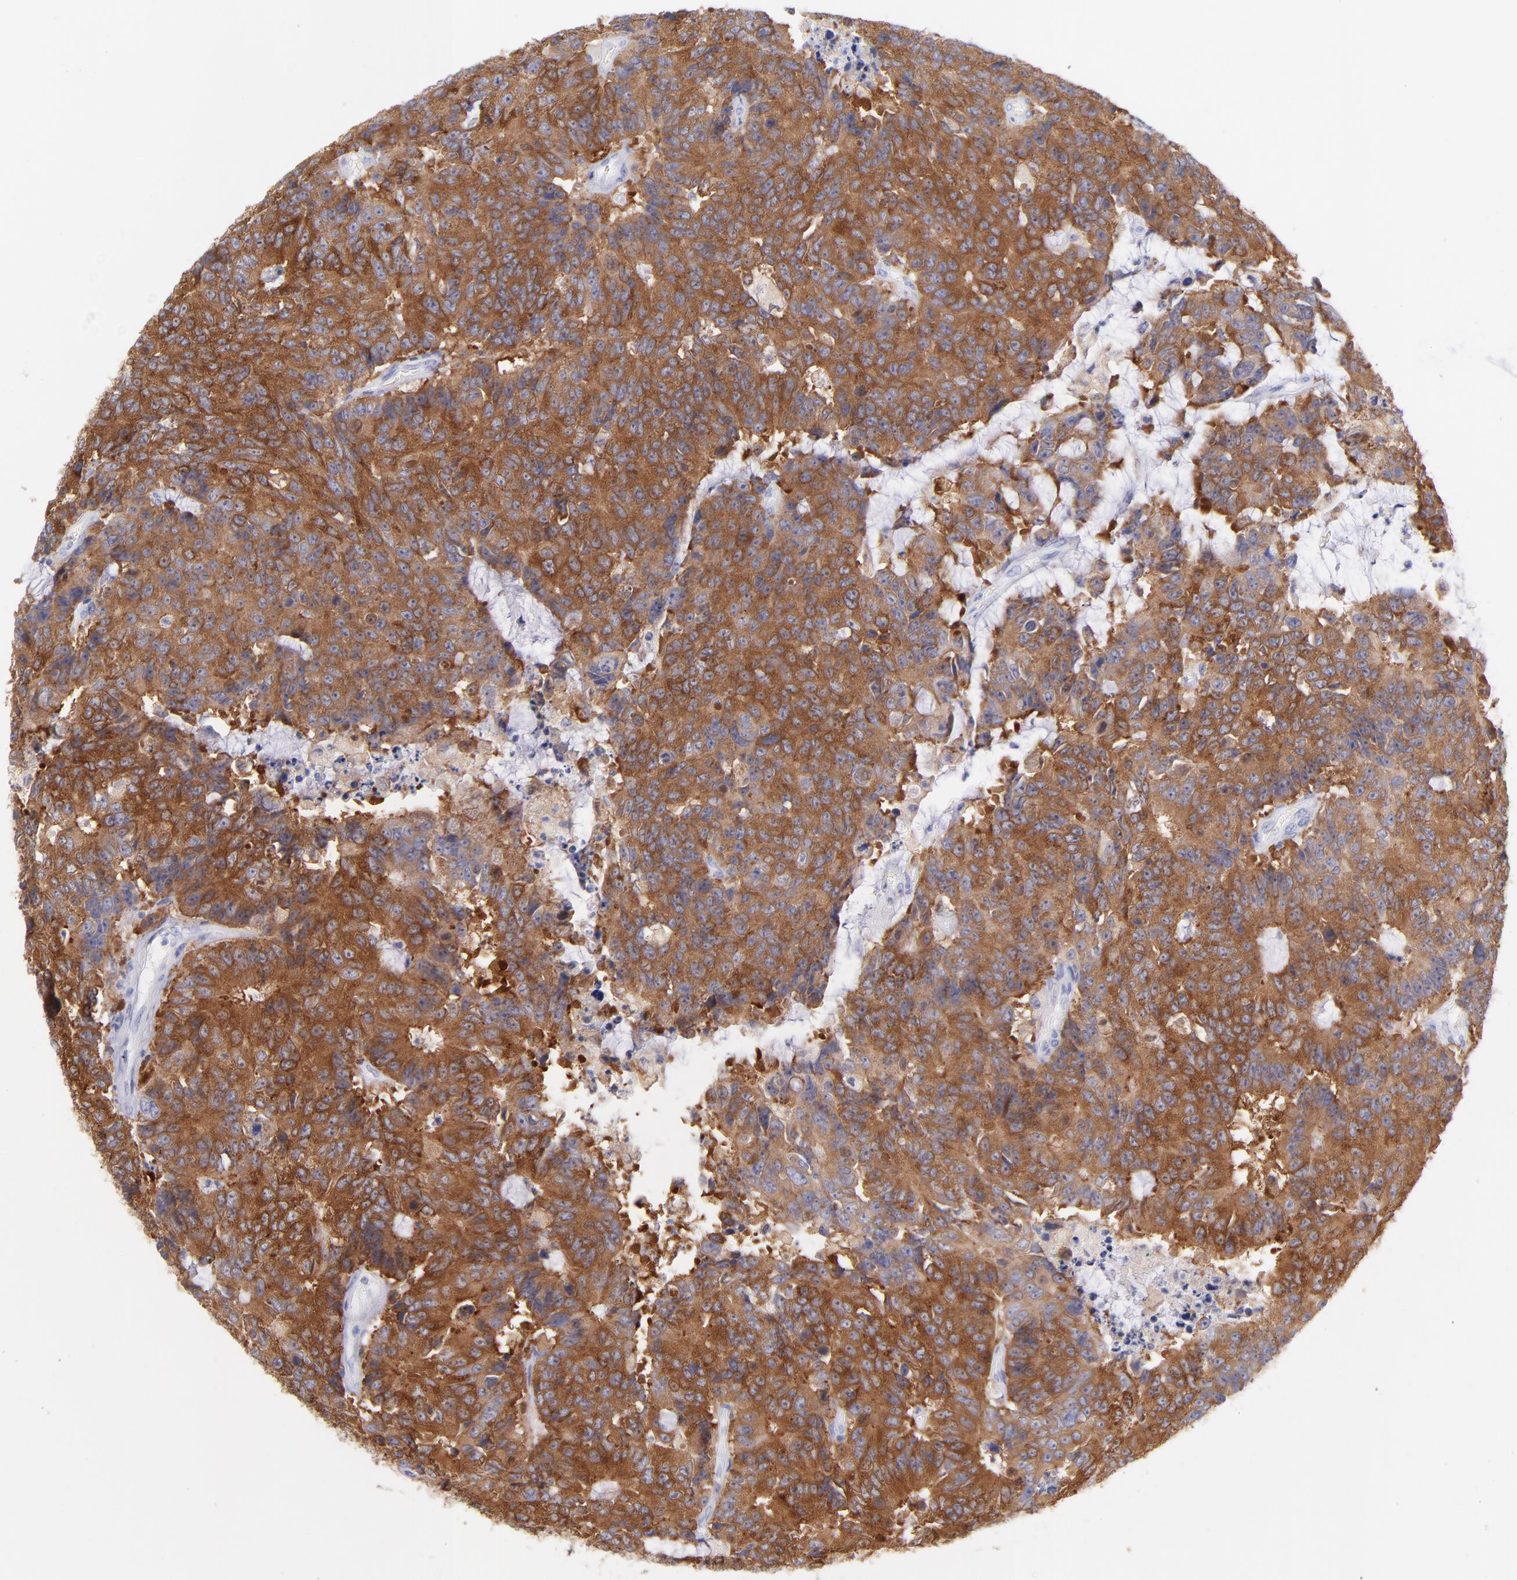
{"staining": {"intensity": "moderate", "quantity": ">75%", "location": "cytoplasmic/membranous"}, "tissue": "colorectal cancer", "cell_type": "Tumor cells", "image_type": "cancer", "snomed": [{"axis": "morphology", "description": "Adenocarcinoma, NOS"}, {"axis": "topography", "description": "Colon"}], "caption": "Immunohistochemistry (IHC) staining of colorectal adenocarcinoma, which displays medium levels of moderate cytoplasmic/membranous staining in about >75% of tumor cells indicating moderate cytoplasmic/membranous protein positivity. The staining was performed using DAB (3,3'-diaminobenzidine) (brown) for protein detection and nuclei were counterstained in hematoxylin (blue).", "gene": "PRKCA", "patient": {"sex": "female", "age": 86}}